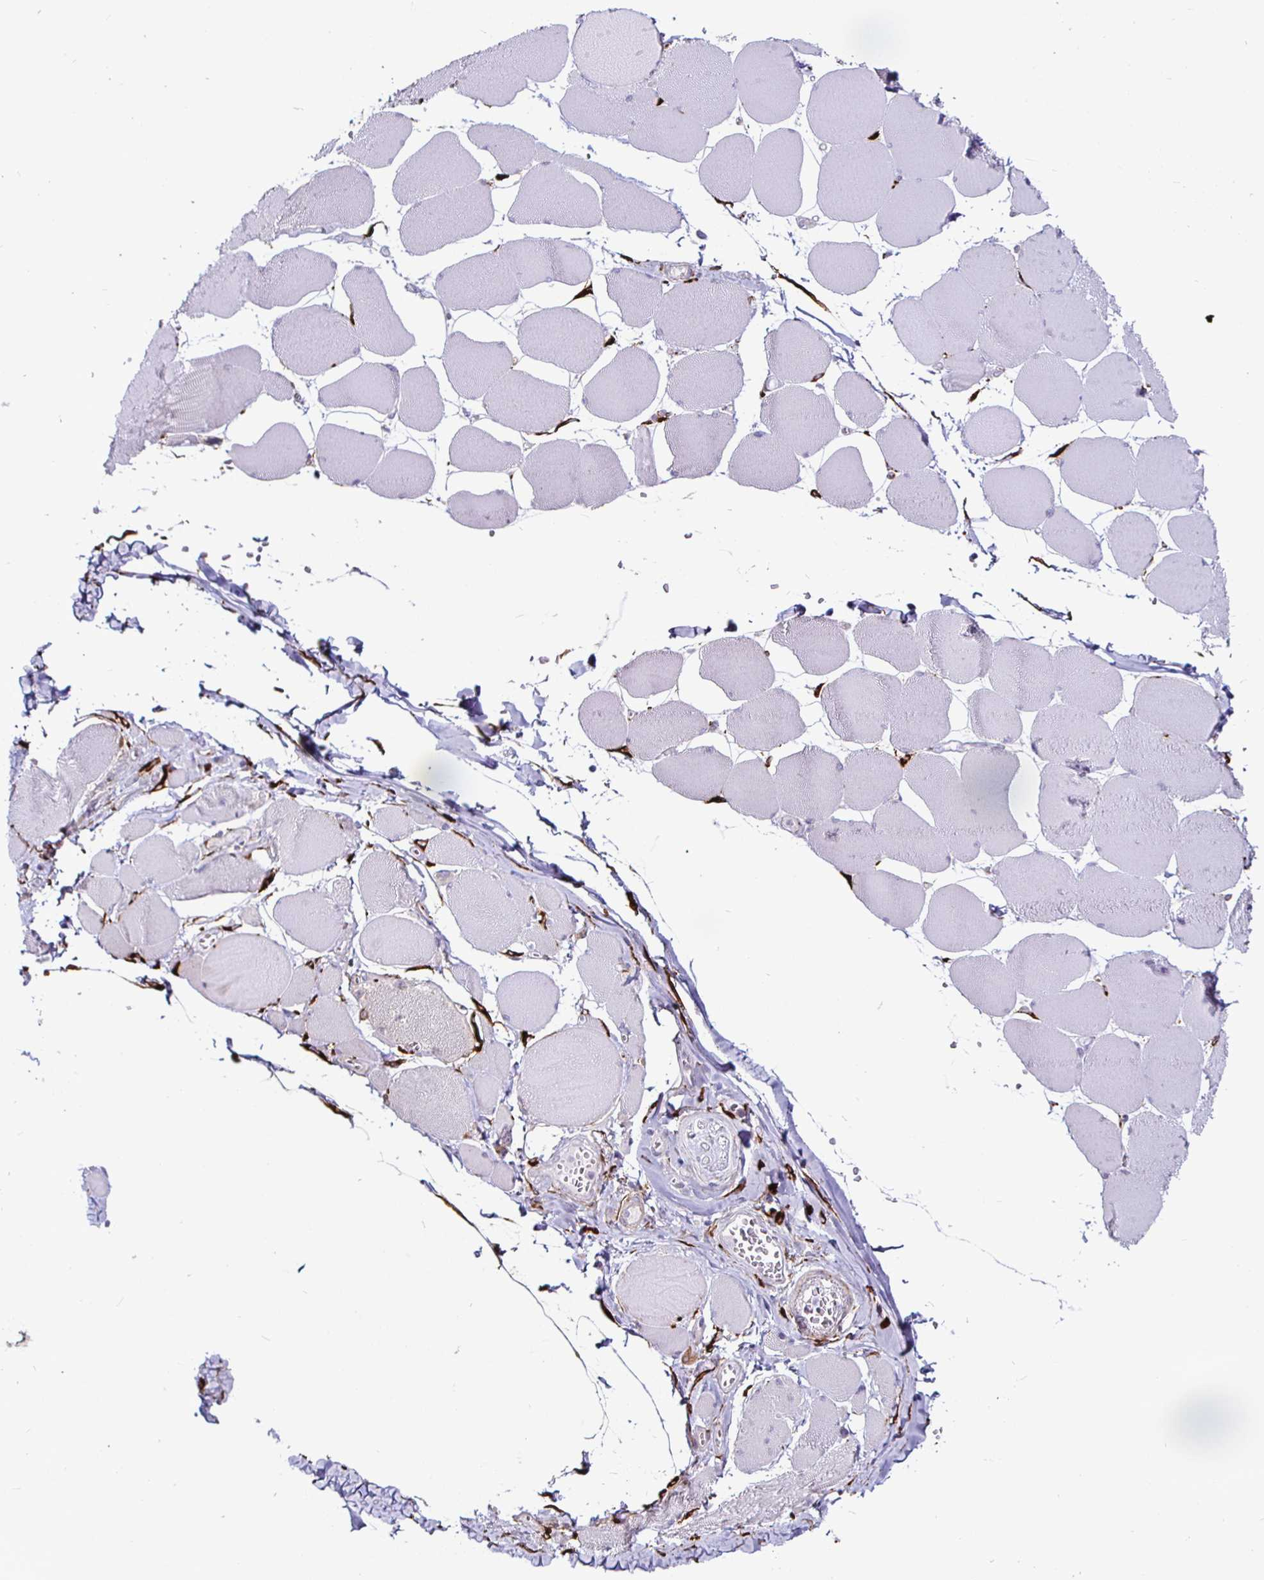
{"staining": {"intensity": "negative", "quantity": "none", "location": "none"}, "tissue": "skeletal muscle", "cell_type": "Myocytes", "image_type": "normal", "snomed": [{"axis": "morphology", "description": "Normal tissue, NOS"}, {"axis": "topography", "description": "Skeletal muscle"}], "caption": "This is an IHC photomicrograph of benign skeletal muscle. There is no staining in myocytes.", "gene": "P4HA2", "patient": {"sex": "female", "age": 75}}